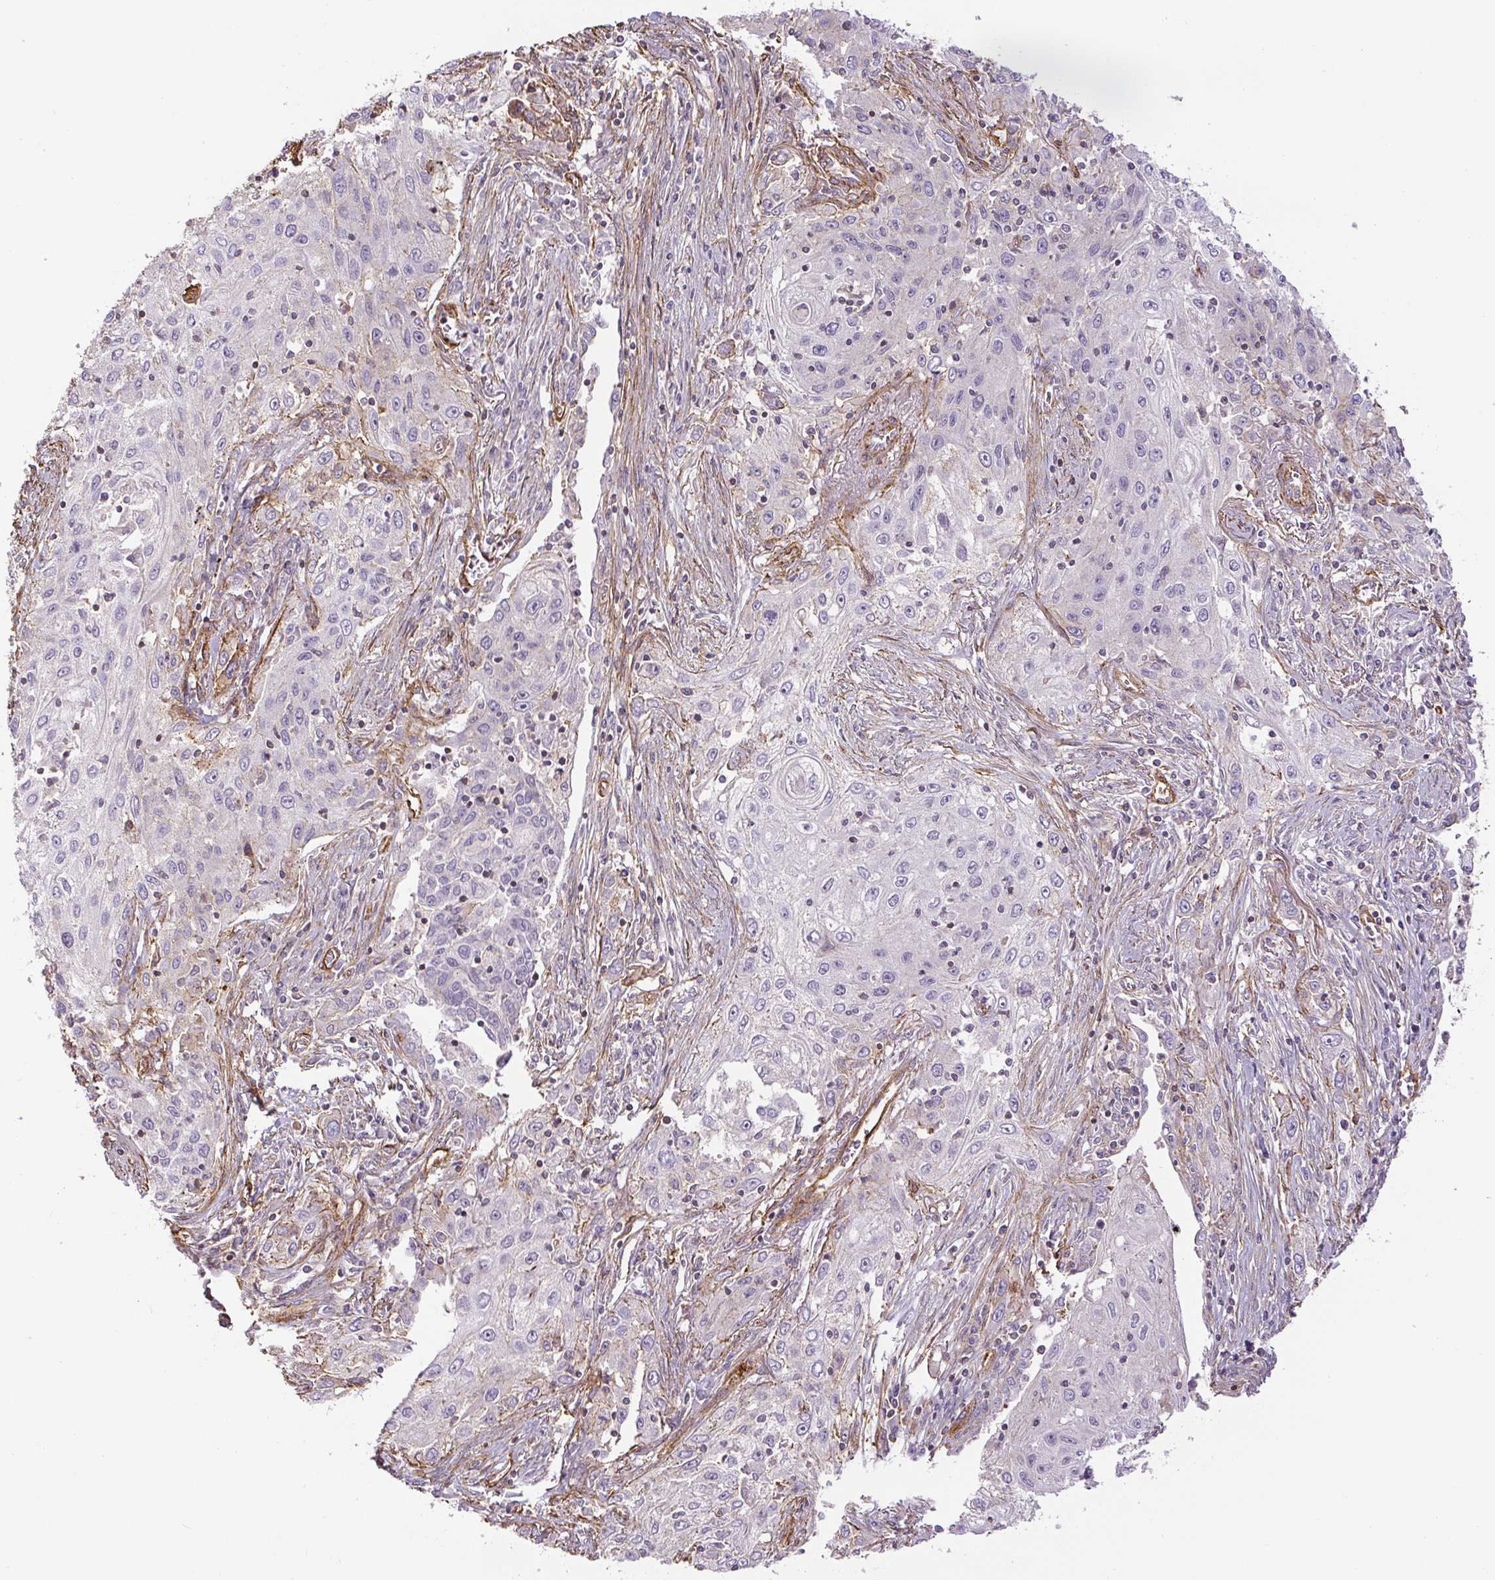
{"staining": {"intensity": "negative", "quantity": "none", "location": "none"}, "tissue": "lung cancer", "cell_type": "Tumor cells", "image_type": "cancer", "snomed": [{"axis": "morphology", "description": "Squamous cell carcinoma, NOS"}, {"axis": "topography", "description": "Lung"}], "caption": "Tumor cells are negative for protein expression in human squamous cell carcinoma (lung).", "gene": "MYL12A", "patient": {"sex": "female", "age": 69}}